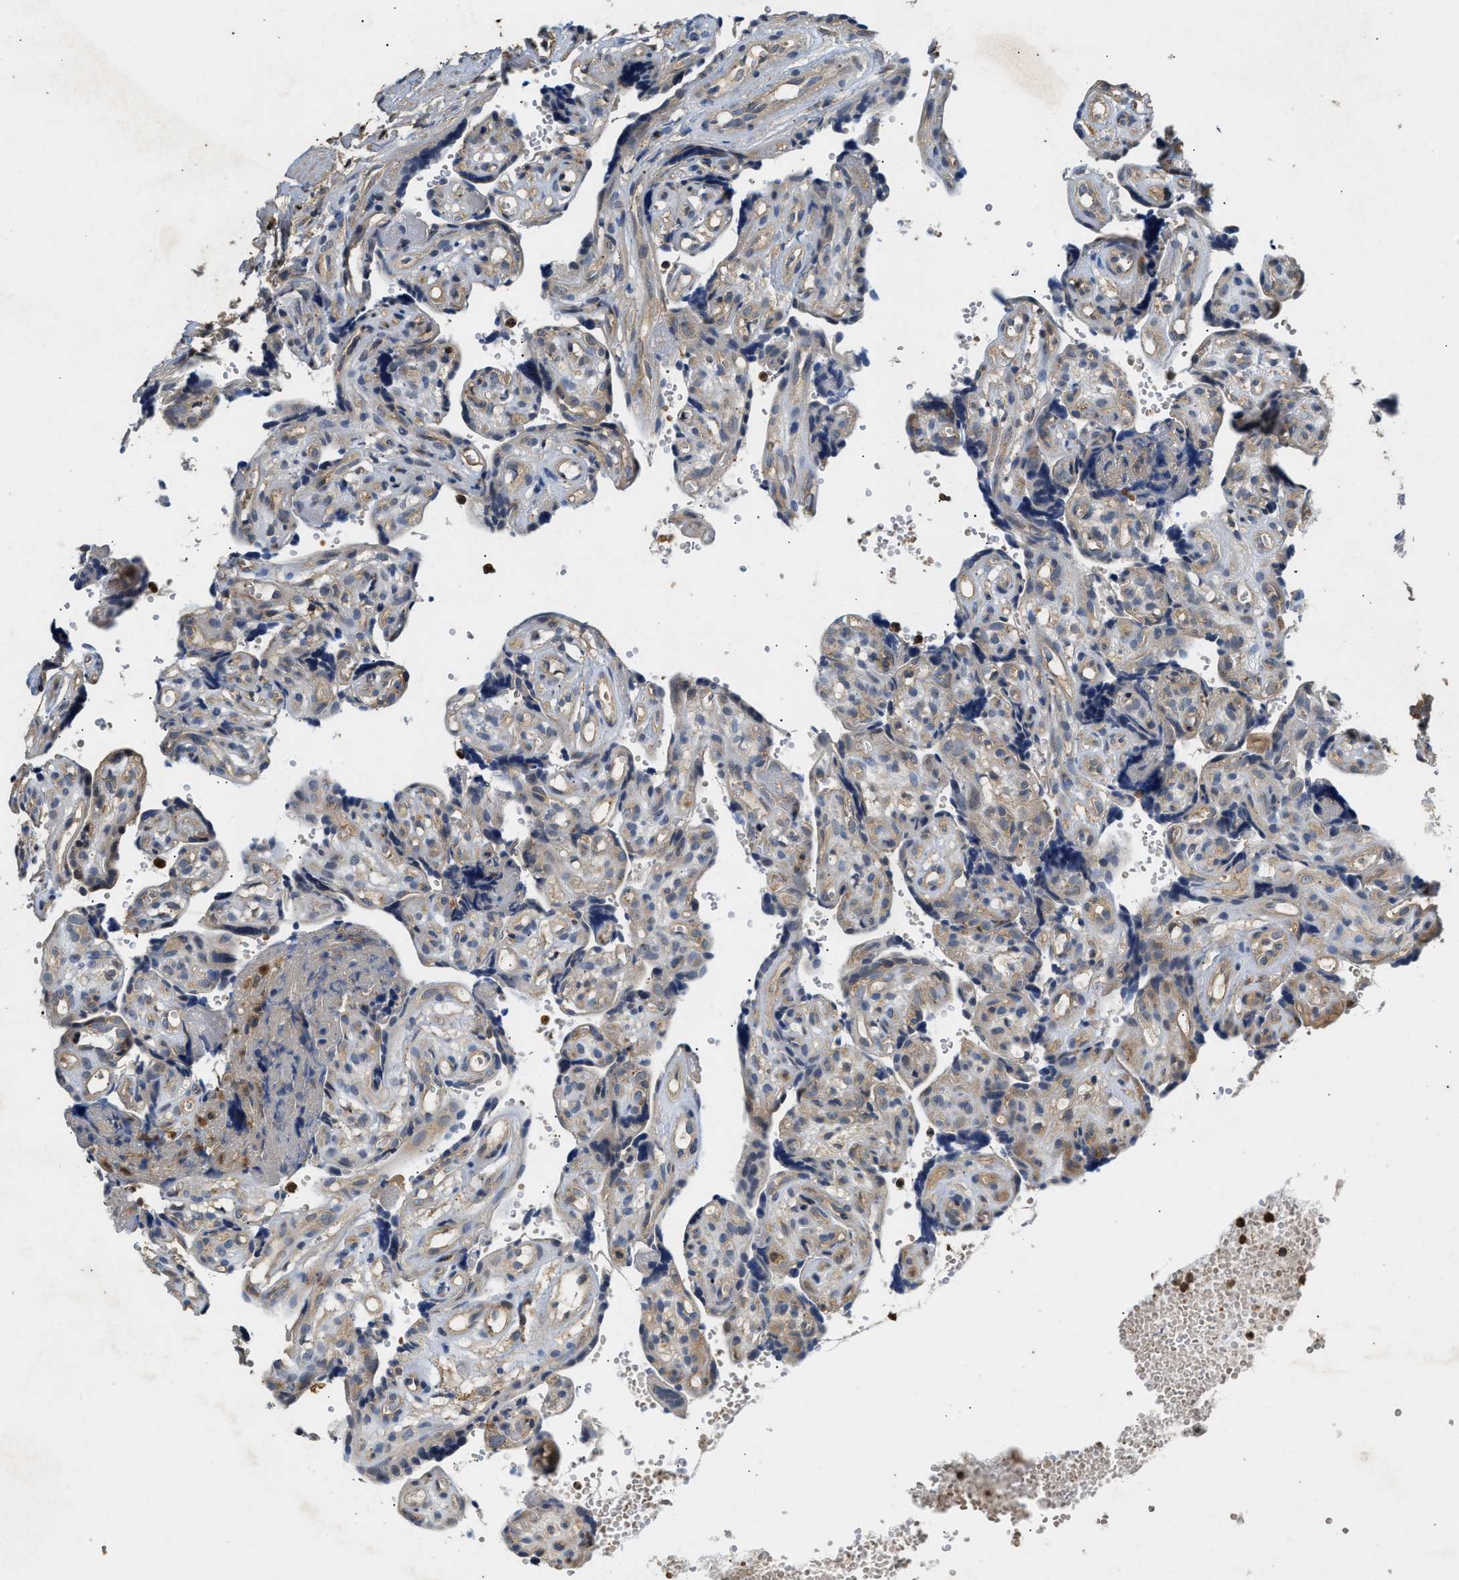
{"staining": {"intensity": "weak", "quantity": ">75%", "location": "cytoplasmic/membranous"}, "tissue": "placenta", "cell_type": "Decidual cells", "image_type": "normal", "snomed": [{"axis": "morphology", "description": "Normal tissue, NOS"}, {"axis": "topography", "description": "Placenta"}], "caption": "The micrograph demonstrates staining of benign placenta, revealing weak cytoplasmic/membranous protein expression (brown color) within decidual cells.", "gene": "CHUK", "patient": {"sex": "female", "age": 30}}